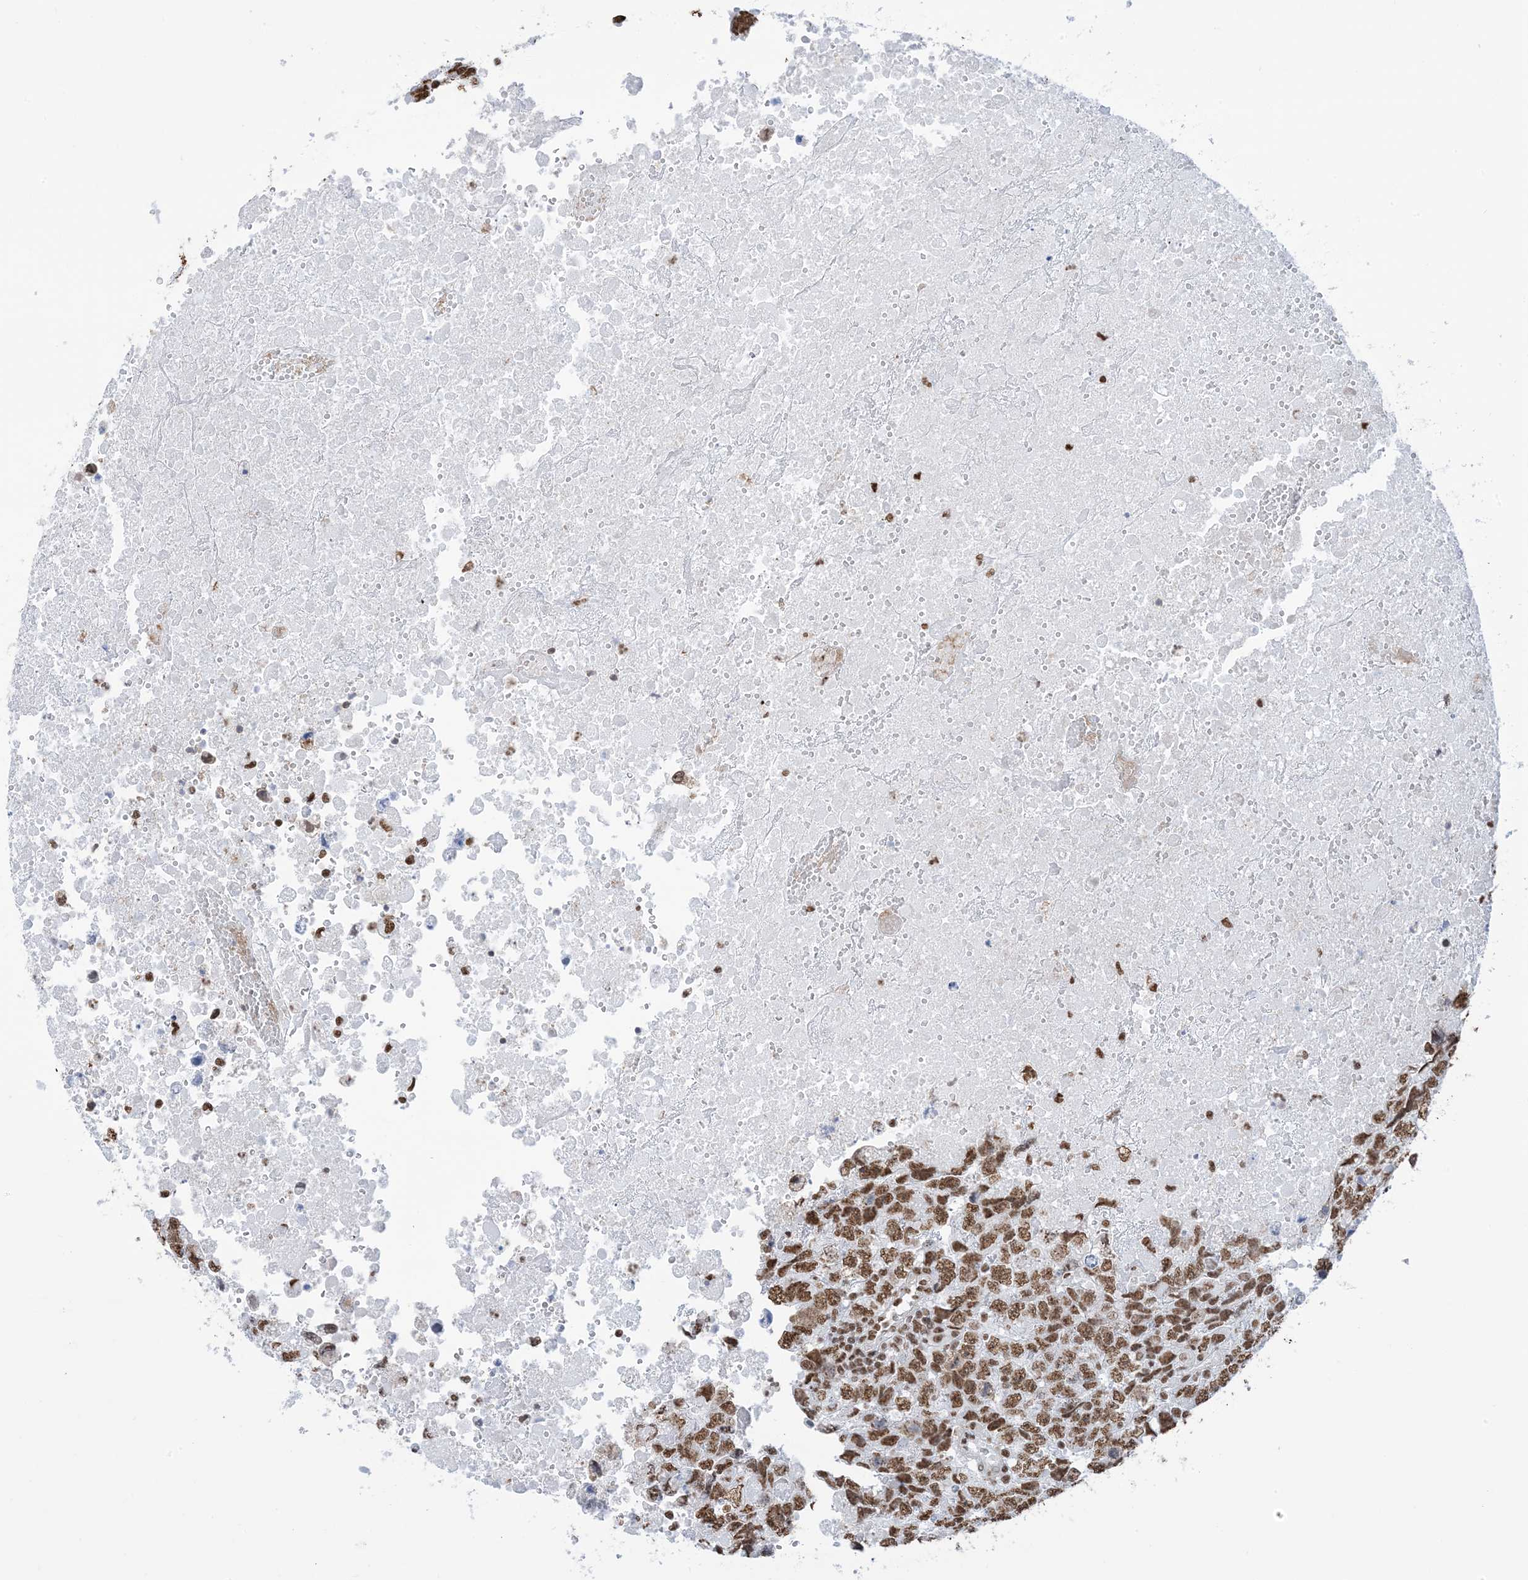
{"staining": {"intensity": "moderate", "quantity": ">75%", "location": "nuclear"}, "tissue": "testis cancer", "cell_type": "Tumor cells", "image_type": "cancer", "snomed": [{"axis": "morphology", "description": "Carcinoma, Embryonal, NOS"}, {"axis": "topography", "description": "Testis"}], "caption": "This is an image of immunohistochemistry (IHC) staining of embryonal carcinoma (testis), which shows moderate positivity in the nuclear of tumor cells.", "gene": "ZNF792", "patient": {"sex": "male", "age": 37}}